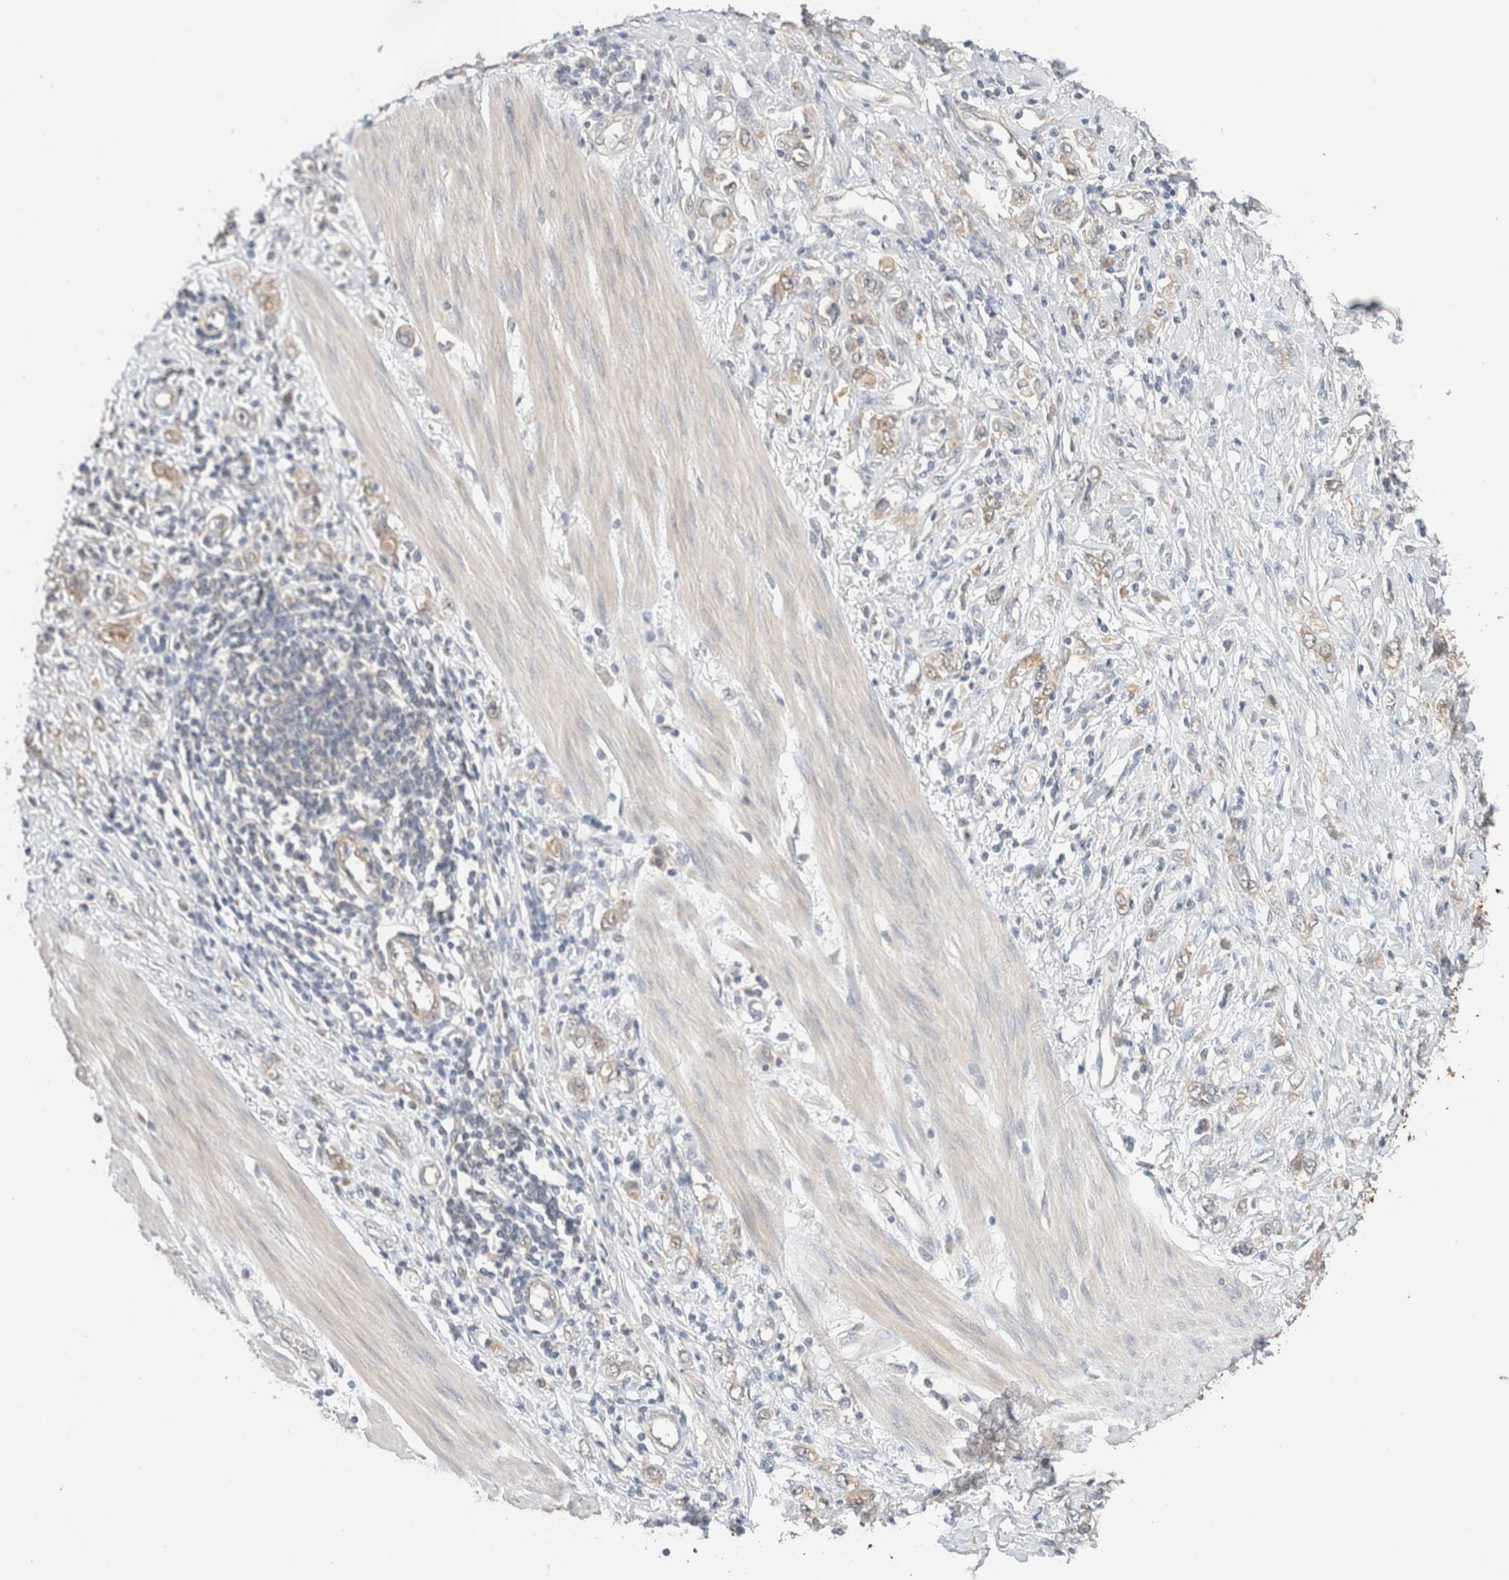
{"staining": {"intensity": "weak", "quantity": "25%-75%", "location": "cytoplasmic/membranous"}, "tissue": "stomach cancer", "cell_type": "Tumor cells", "image_type": "cancer", "snomed": [{"axis": "morphology", "description": "Adenocarcinoma, NOS"}, {"axis": "topography", "description": "Stomach"}], "caption": "Brown immunohistochemical staining in adenocarcinoma (stomach) demonstrates weak cytoplasmic/membranous staining in approximately 25%-75% of tumor cells.", "gene": "CA13", "patient": {"sex": "female", "age": 76}}